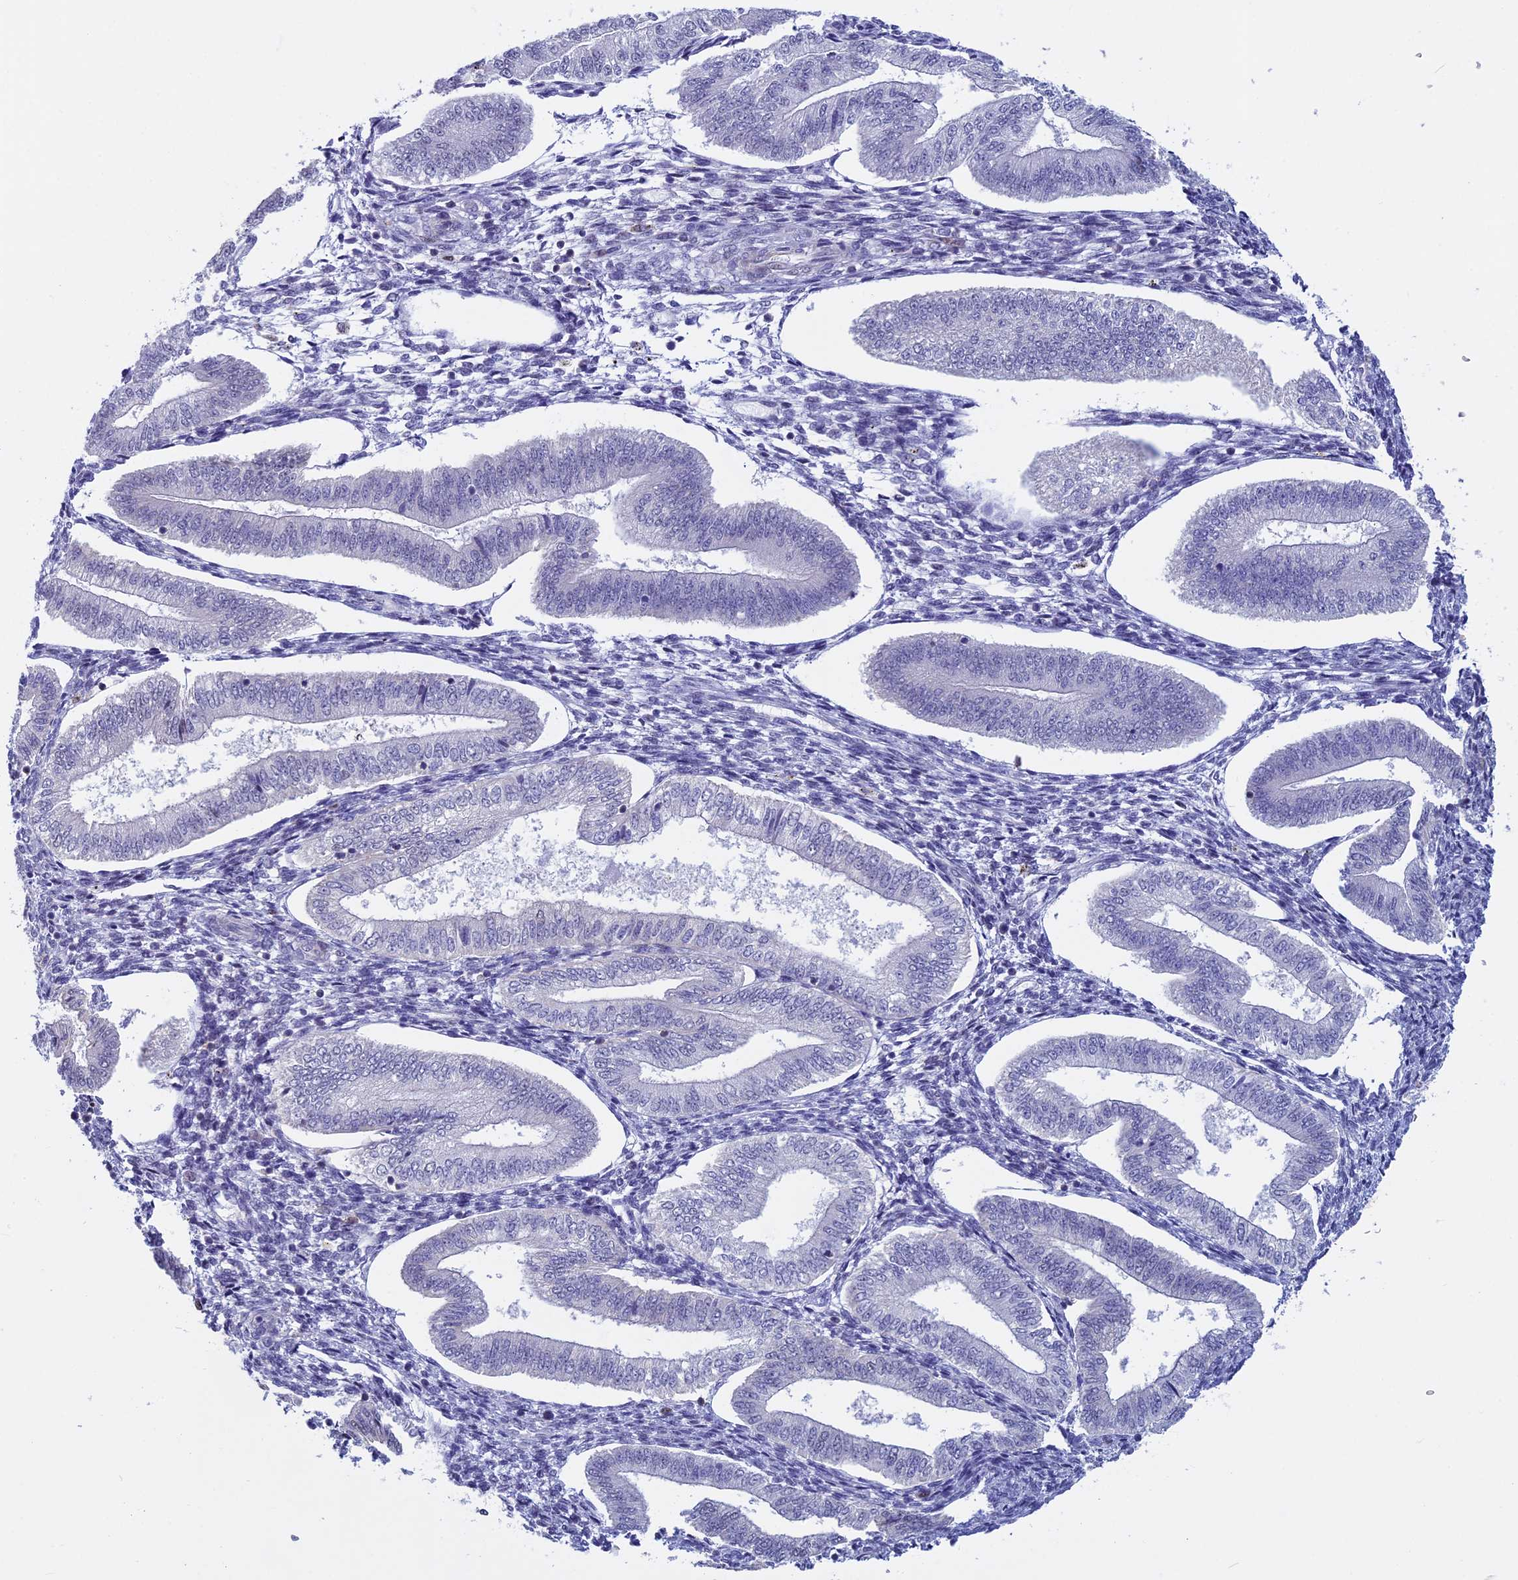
{"staining": {"intensity": "negative", "quantity": "none", "location": "none"}, "tissue": "endometrium", "cell_type": "Cells in endometrial stroma", "image_type": "normal", "snomed": [{"axis": "morphology", "description": "Normal tissue, NOS"}, {"axis": "topography", "description": "Endometrium"}], "caption": "High power microscopy histopathology image of an IHC photomicrograph of benign endometrium, revealing no significant positivity in cells in endometrial stroma.", "gene": "ACSS1", "patient": {"sex": "female", "age": 34}}